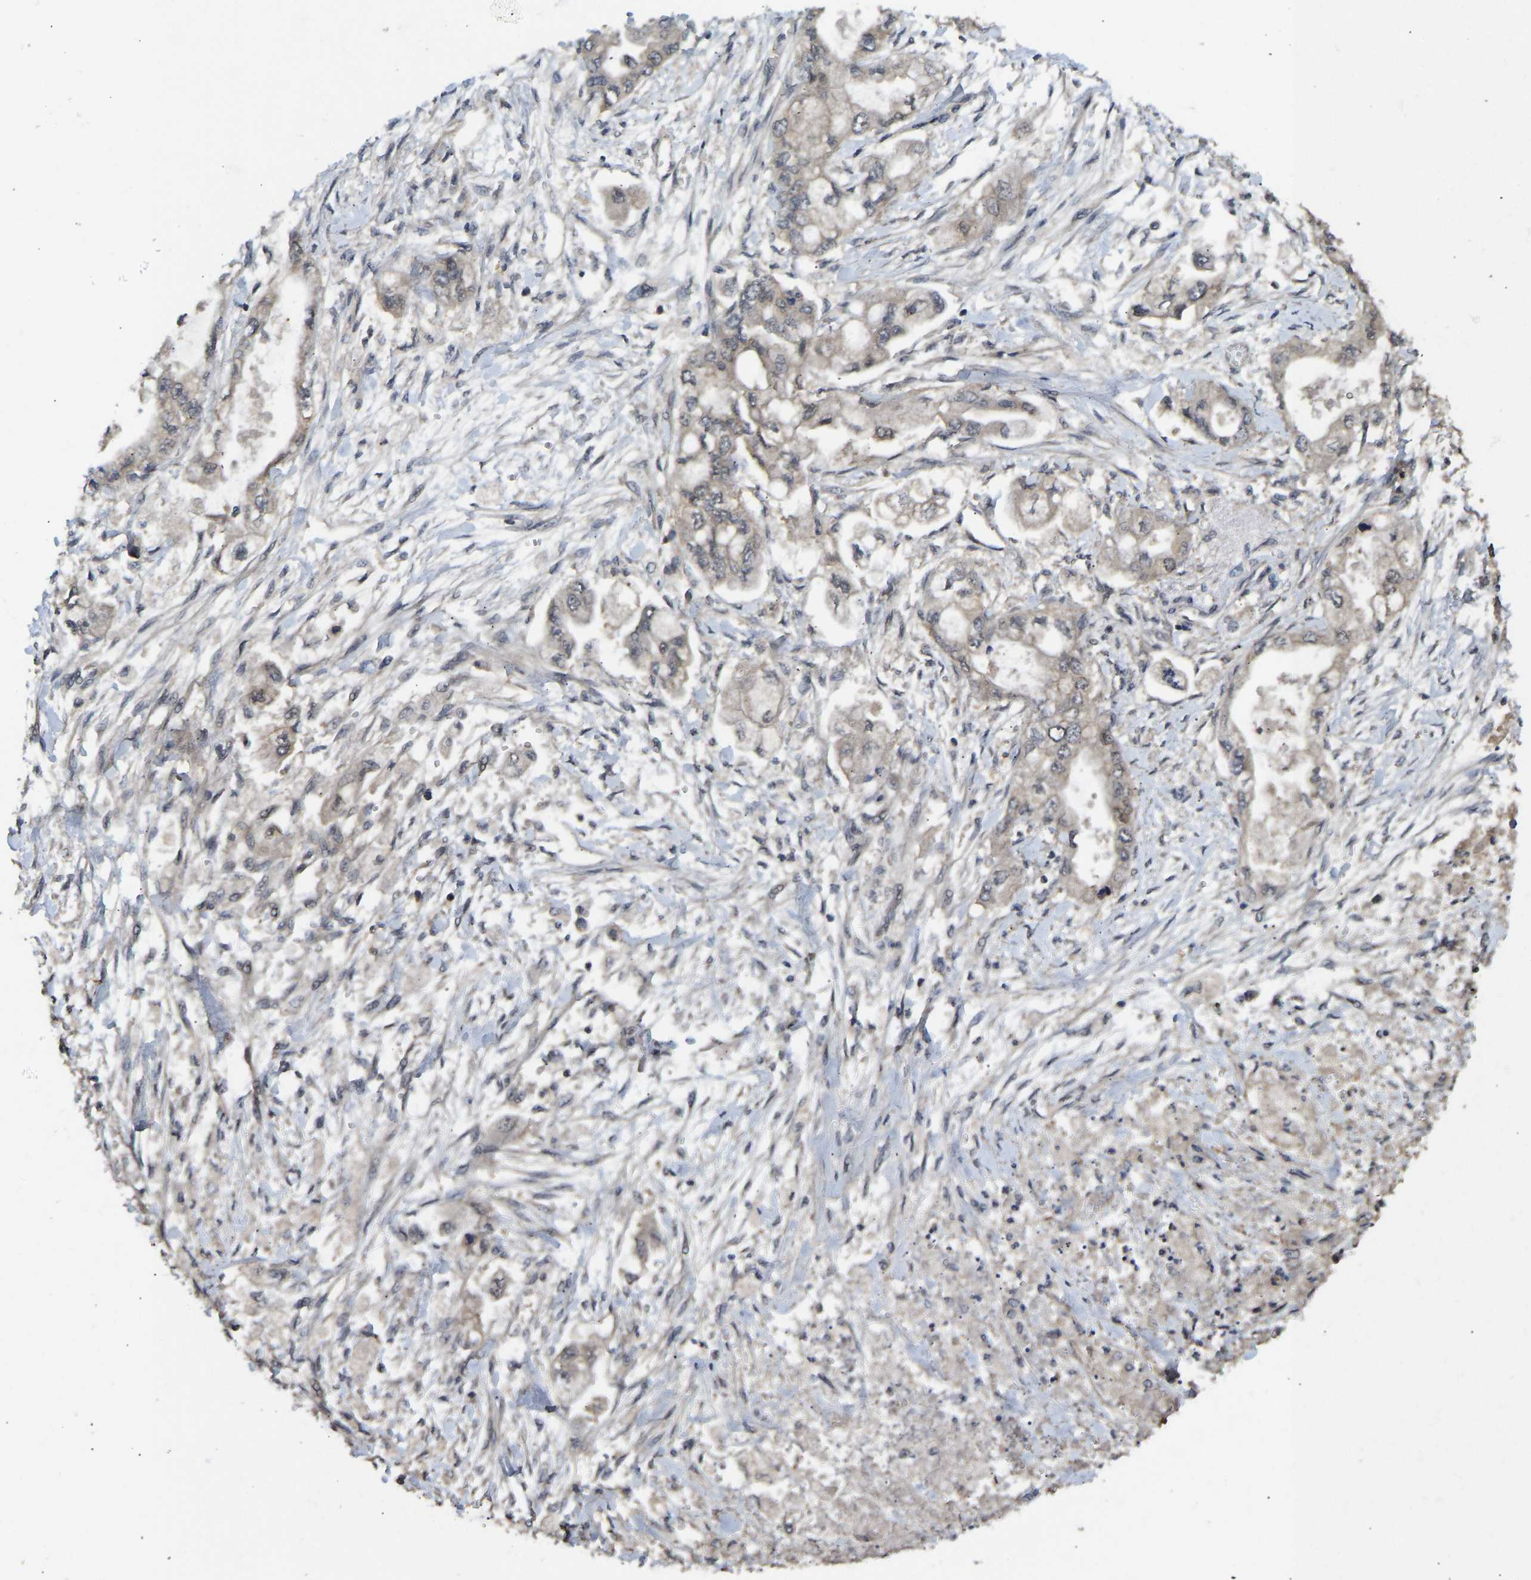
{"staining": {"intensity": "moderate", "quantity": ">75%", "location": "cytoplasmic/membranous"}, "tissue": "stomach cancer", "cell_type": "Tumor cells", "image_type": "cancer", "snomed": [{"axis": "morphology", "description": "Normal tissue, NOS"}, {"axis": "morphology", "description": "Adenocarcinoma, NOS"}, {"axis": "topography", "description": "Stomach"}], "caption": "This micrograph reveals IHC staining of human adenocarcinoma (stomach), with medium moderate cytoplasmic/membranous staining in approximately >75% of tumor cells.", "gene": "NDRG3", "patient": {"sex": "male", "age": 62}}